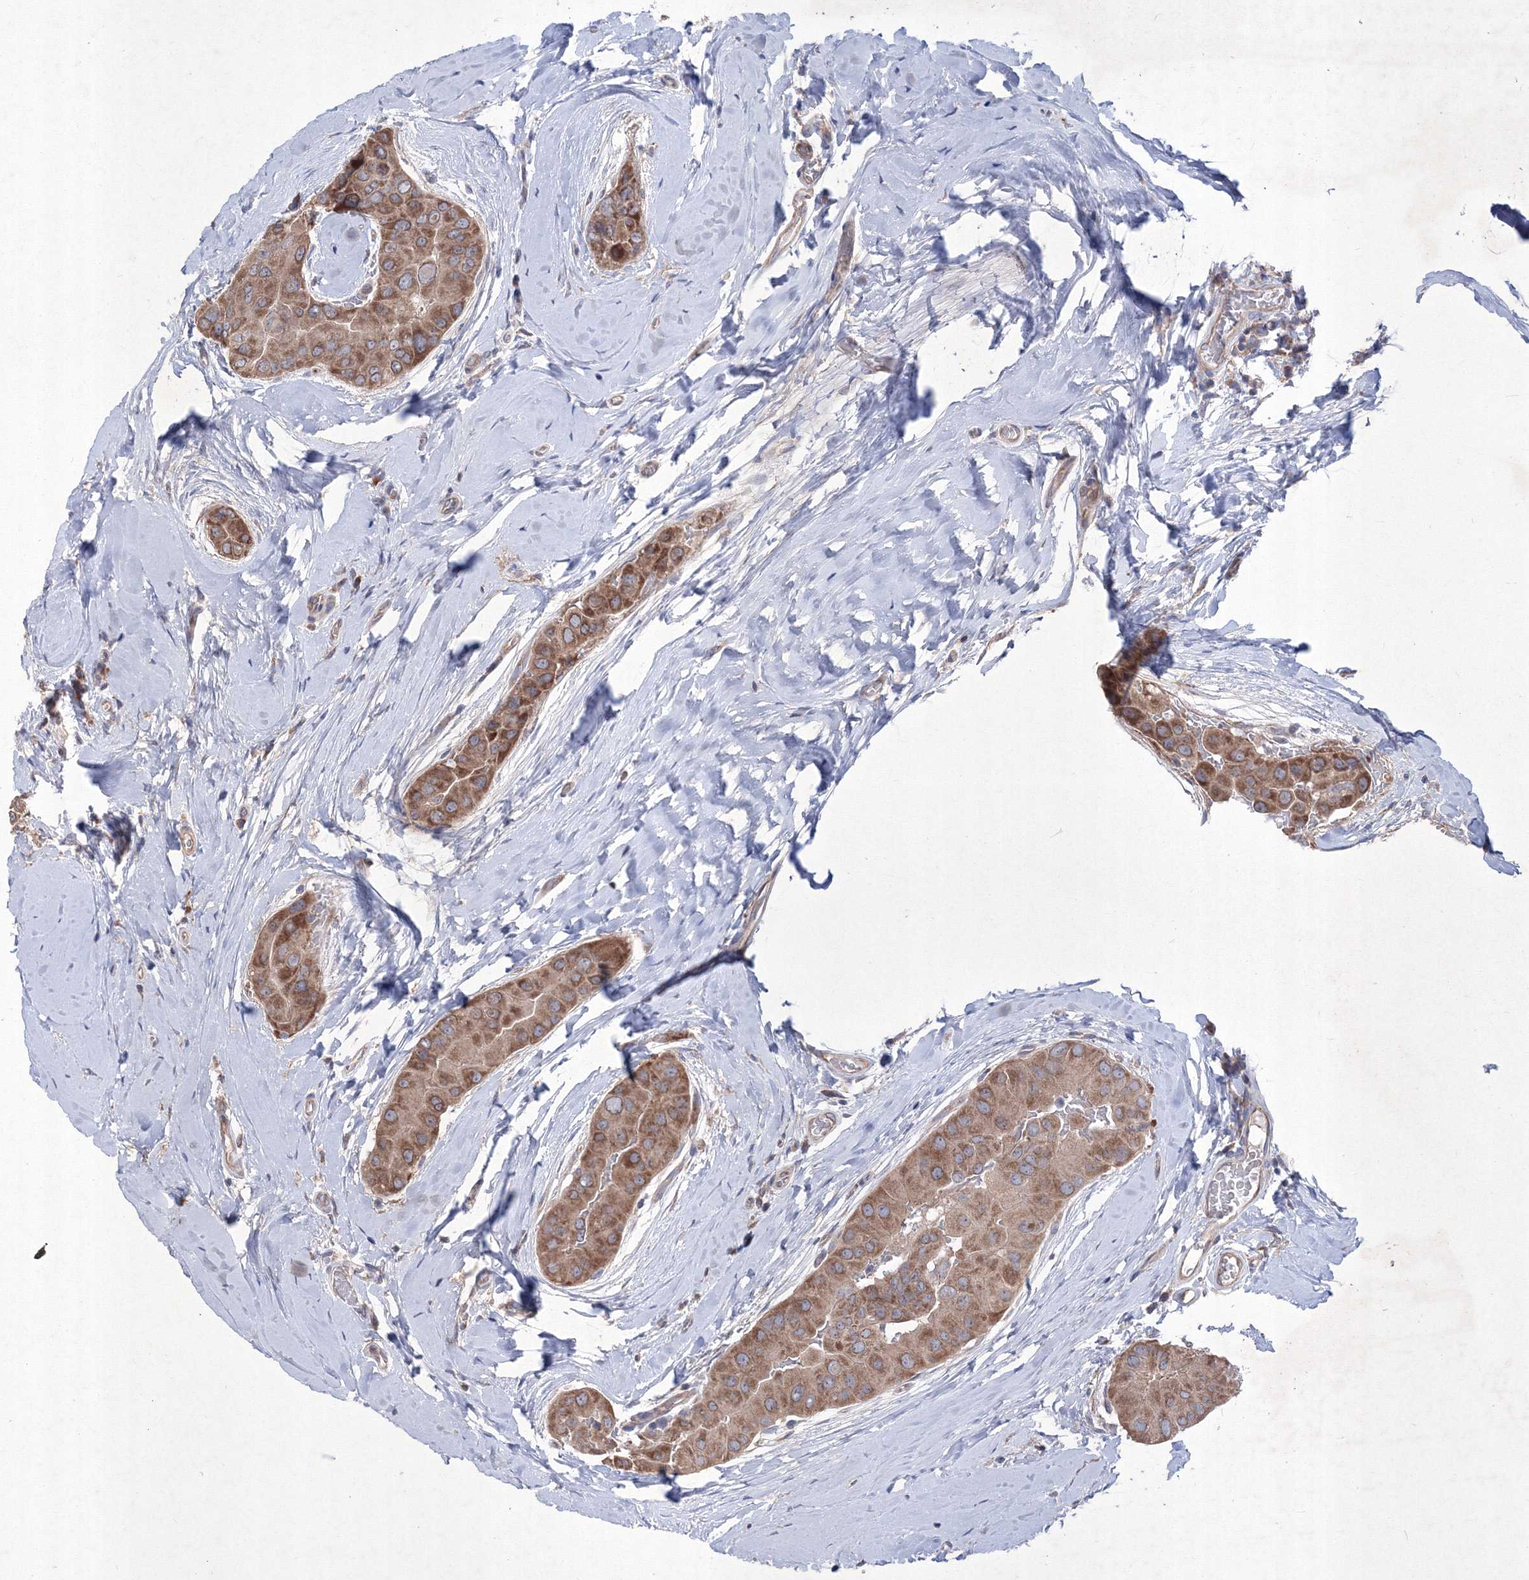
{"staining": {"intensity": "moderate", "quantity": ">75%", "location": "cytoplasmic/membranous"}, "tissue": "thyroid cancer", "cell_type": "Tumor cells", "image_type": "cancer", "snomed": [{"axis": "morphology", "description": "Papillary adenocarcinoma, NOS"}, {"axis": "topography", "description": "Thyroid gland"}], "caption": "Papillary adenocarcinoma (thyroid) was stained to show a protein in brown. There is medium levels of moderate cytoplasmic/membranous staining in approximately >75% of tumor cells. The protein is shown in brown color, while the nuclei are stained blue.", "gene": "MTRF1L", "patient": {"sex": "male", "age": 33}}